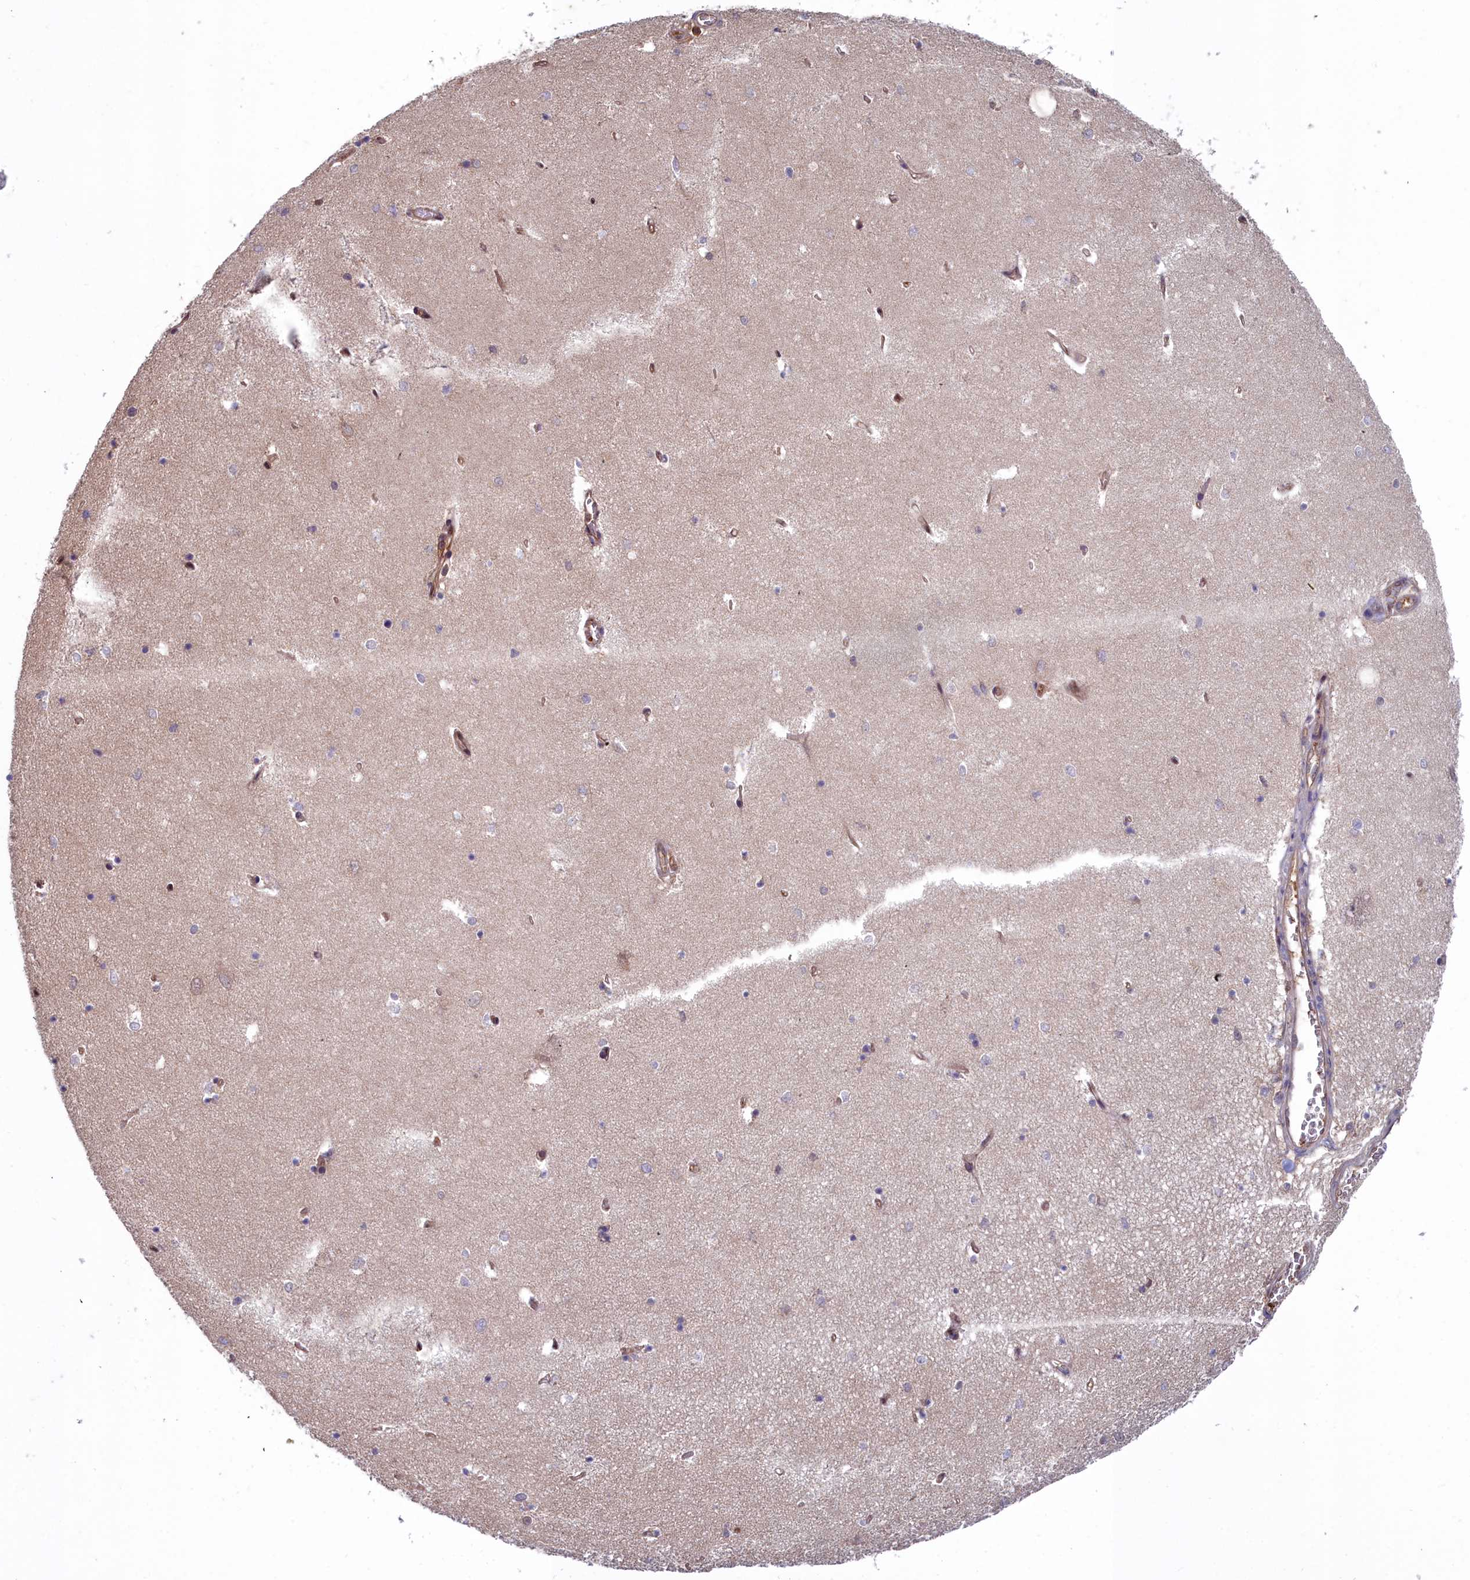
{"staining": {"intensity": "negative", "quantity": "none", "location": "none"}, "tissue": "hippocampus", "cell_type": "Glial cells", "image_type": "normal", "snomed": [{"axis": "morphology", "description": "Normal tissue, NOS"}, {"axis": "topography", "description": "Hippocampus"}], "caption": "High power microscopy photomicrograph of an immunohistochemistry micrograph of benign hippocampus, revealing no significant positivity in glial cells.", "gene": "GFRA2", "patient": {"sex": "female", "age": 64}}